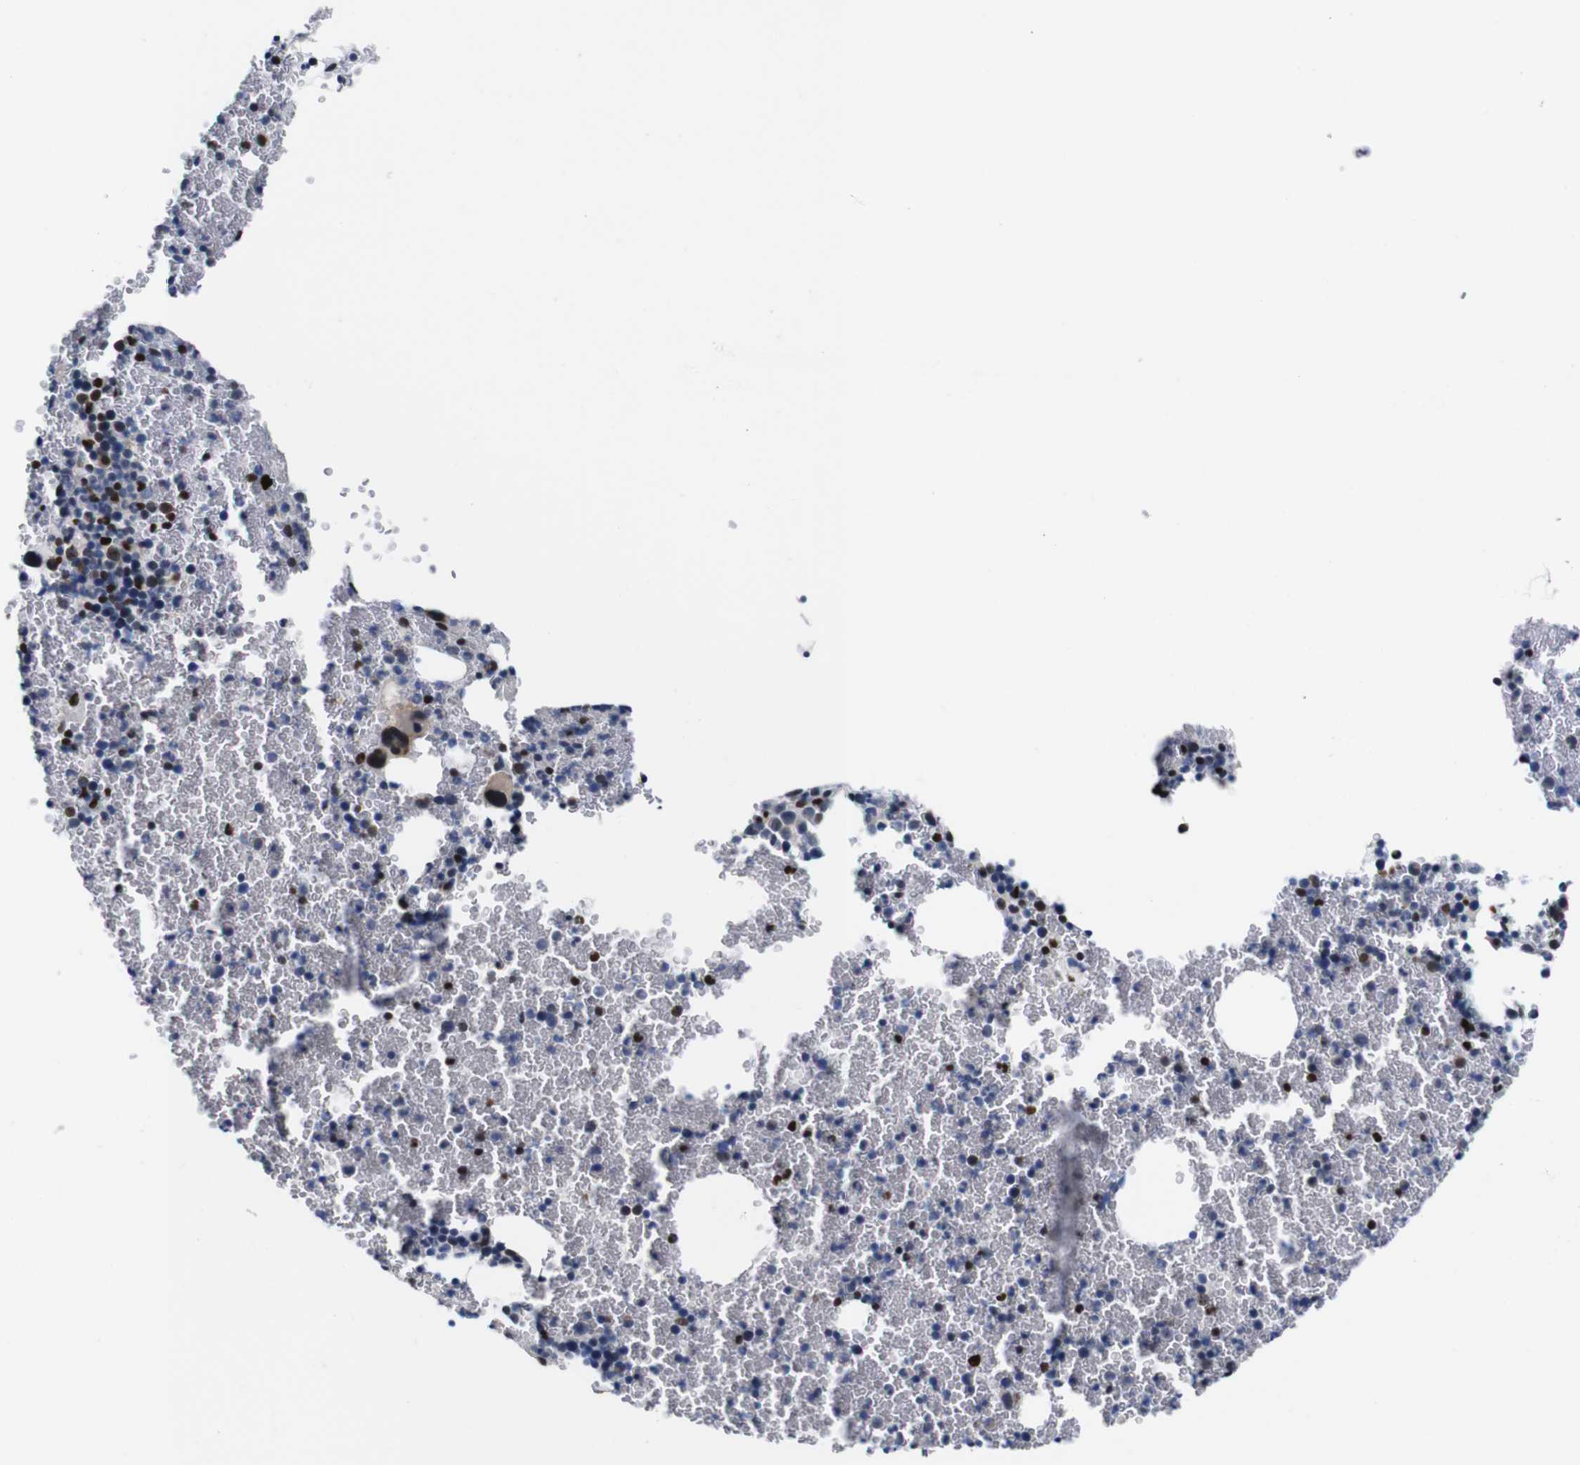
{"staining": {"intensity": "strong", "quantity": "25%-75%", "location": "nuclear"}, "tissue": "bone marrow", "cell_type": "Hematopoietic cells", "image_type": "normal", "snomed": [{"axis": "morphology", "description": "Normal tissue, NOS"}, {"axis": "morphology", "description": "Inflammation, NOS"}, {"axis": "topography", "description": "Bone marrow"}], "caption": "Immunohistochemistry staining of unremarkable bone marrow, which shows high levels of strong nuclear expression in about 25%-75% of hematopoietic cells indicating strong nuclear protein positivity. The staining was performed using DAB (3,3'-diaminobenzidine) (brown) for protein detection and nuclei were counterstained in hematoxylin (blue).", "gene": "GATA6", "patient": {"sex": "female", "age": 17}}